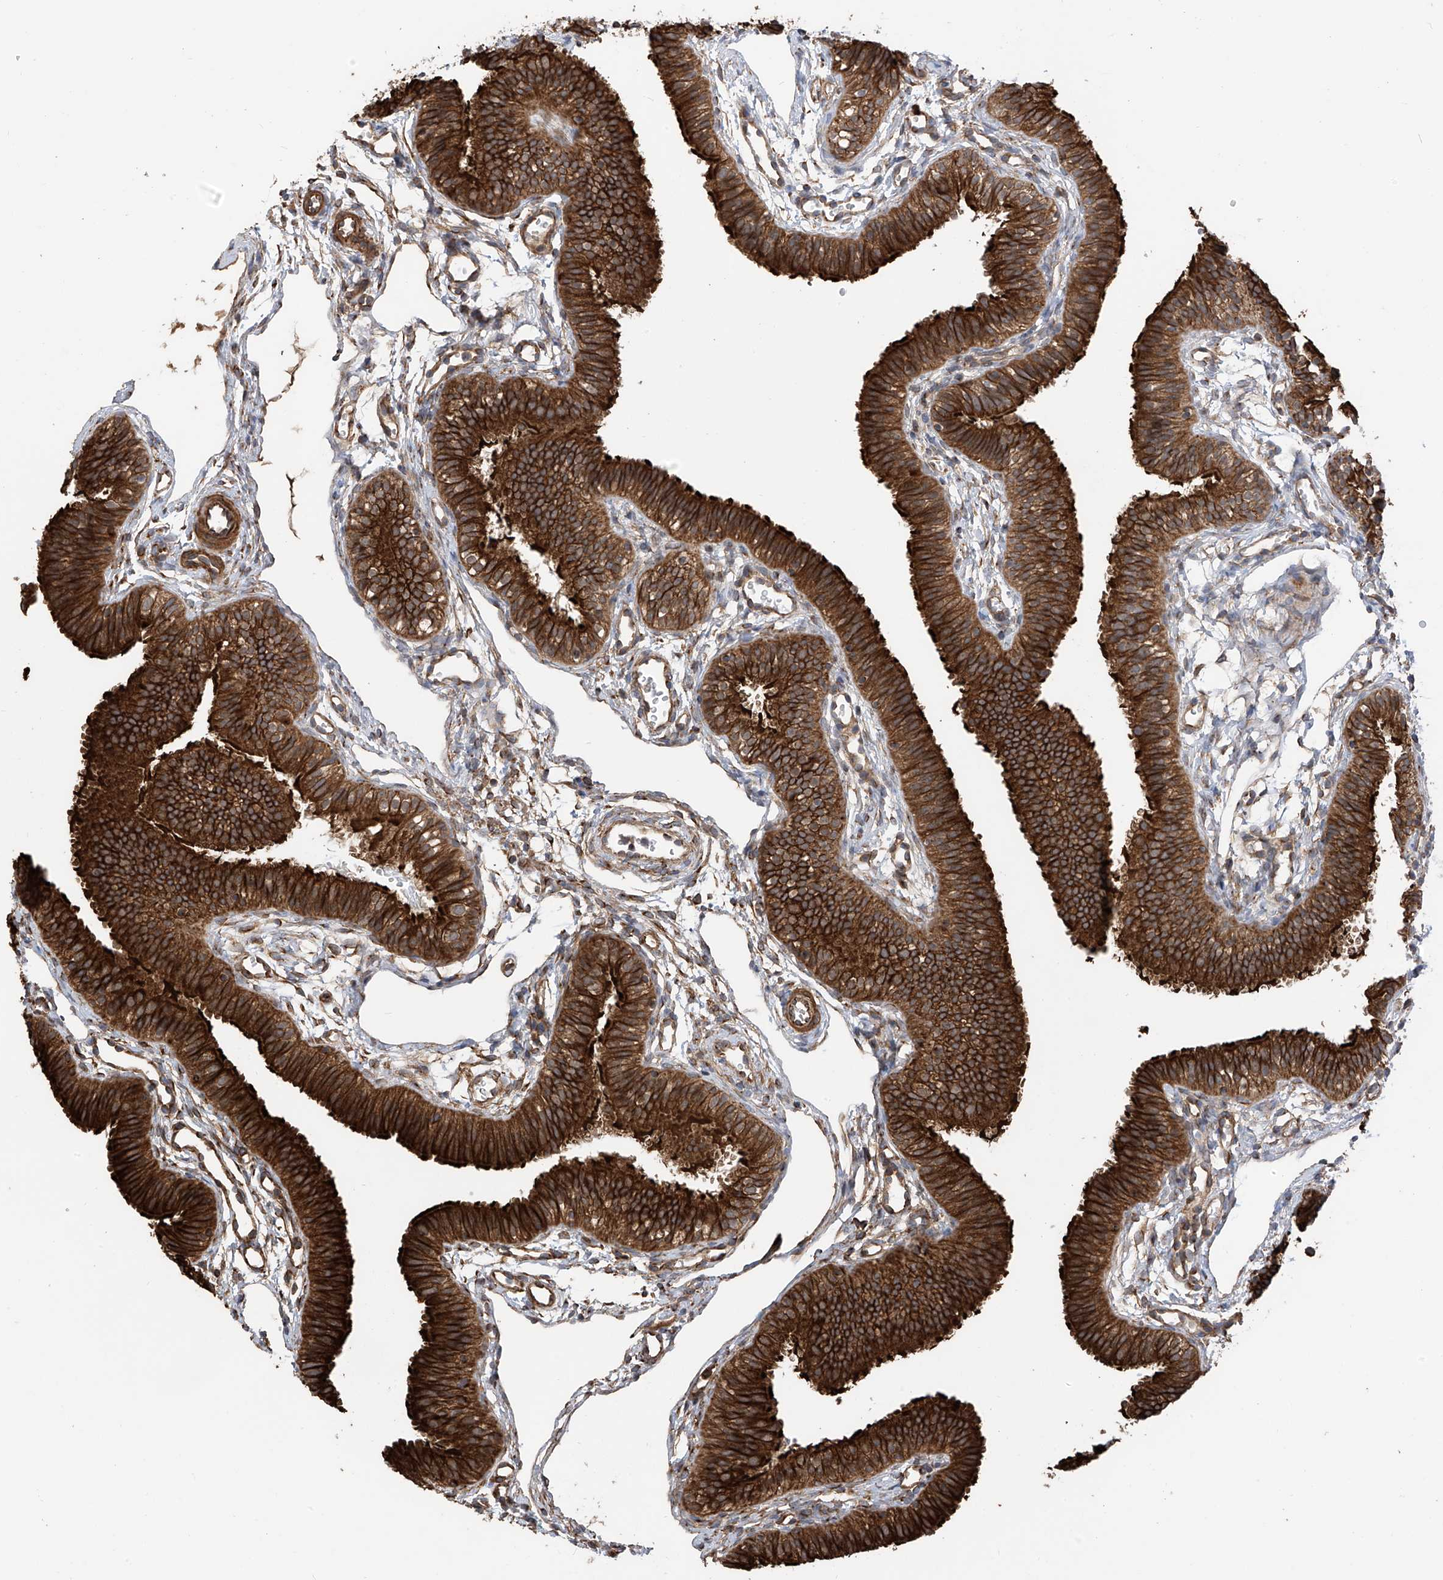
{"staining": {"intensity": "strong", "quantity": "25%-75%", "location": "cytoplasmic/membranous"}, "tissue": "fallopian tube", "cell_type": "Glandular cells", "image_type": "normal", "snomed": [{"axis": "morphology", "description": "Normal tissue, NOS"}, {"axis": "topography", "description": "Fallopian tube"}], "caption": "Immunohistochemistry histopathology image of normal human fallopian tube stained for a protein (brown), which displays high levels of strong cytoplasmic/membranous expression in approximately 25%-75% of glandular cells.", "gene": "RPAIN", "patient": {"sex": "female", "age": 35}}